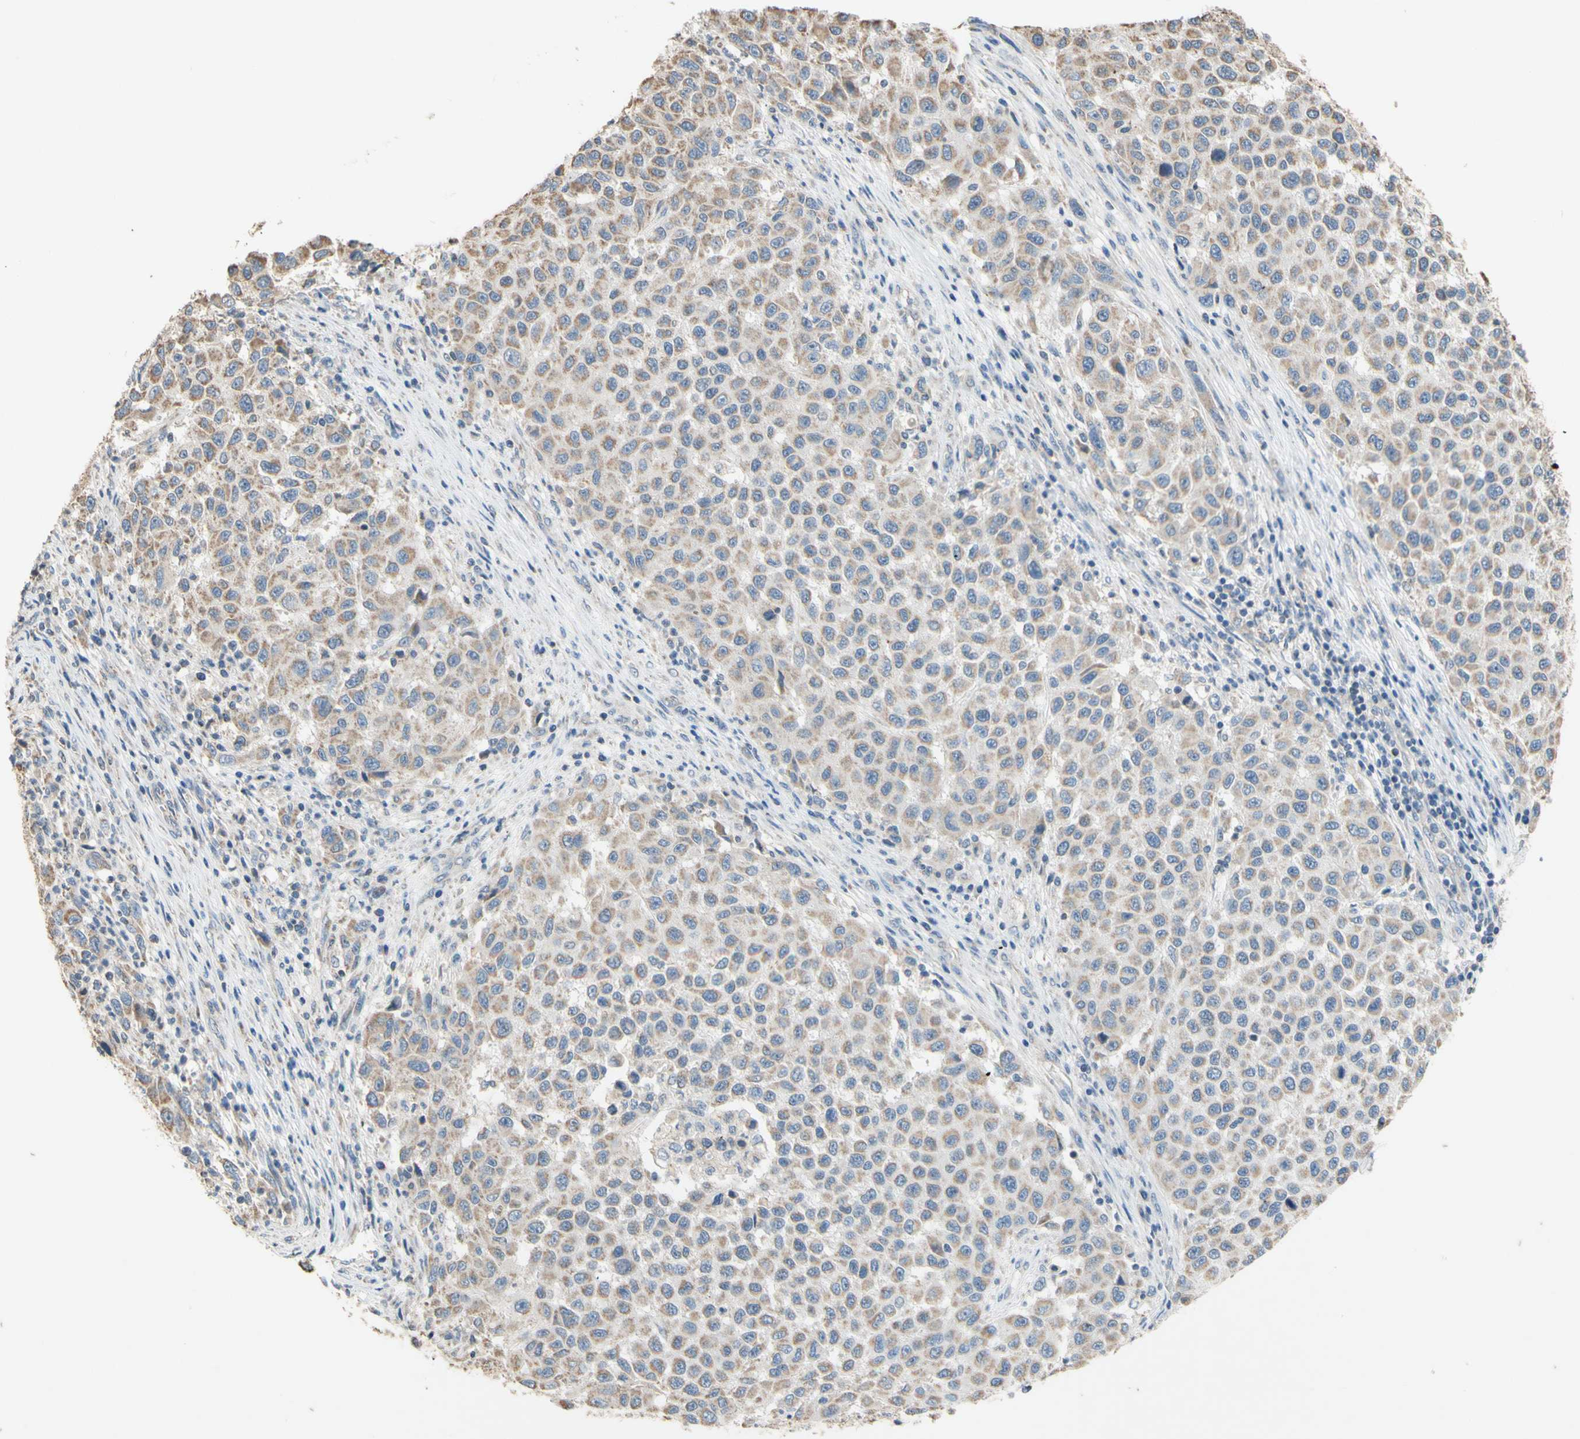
{"staining": {"intensity": "moderate", "quantity": ">75%", "location": "cytoplasmic/membranous"}, "tissue": "melanoma", "cell_type": "Tumor cells", "image_type": "cancer", "snomed": [{"axis": "morphology", "description": "Malignant melanoma, Metastatic site"}, {"axis": "topography", "description": "Lymph node"}], "caption": "High-power microscopy captured an immunohistochemistry image of malignant melanoma (metastatic site), revealing moderate cytoplasmic/membranous staining in approximately >75% of tumor cells.", "gene": "PTGIS", "patient": {"sex": "male", "age": 61}}